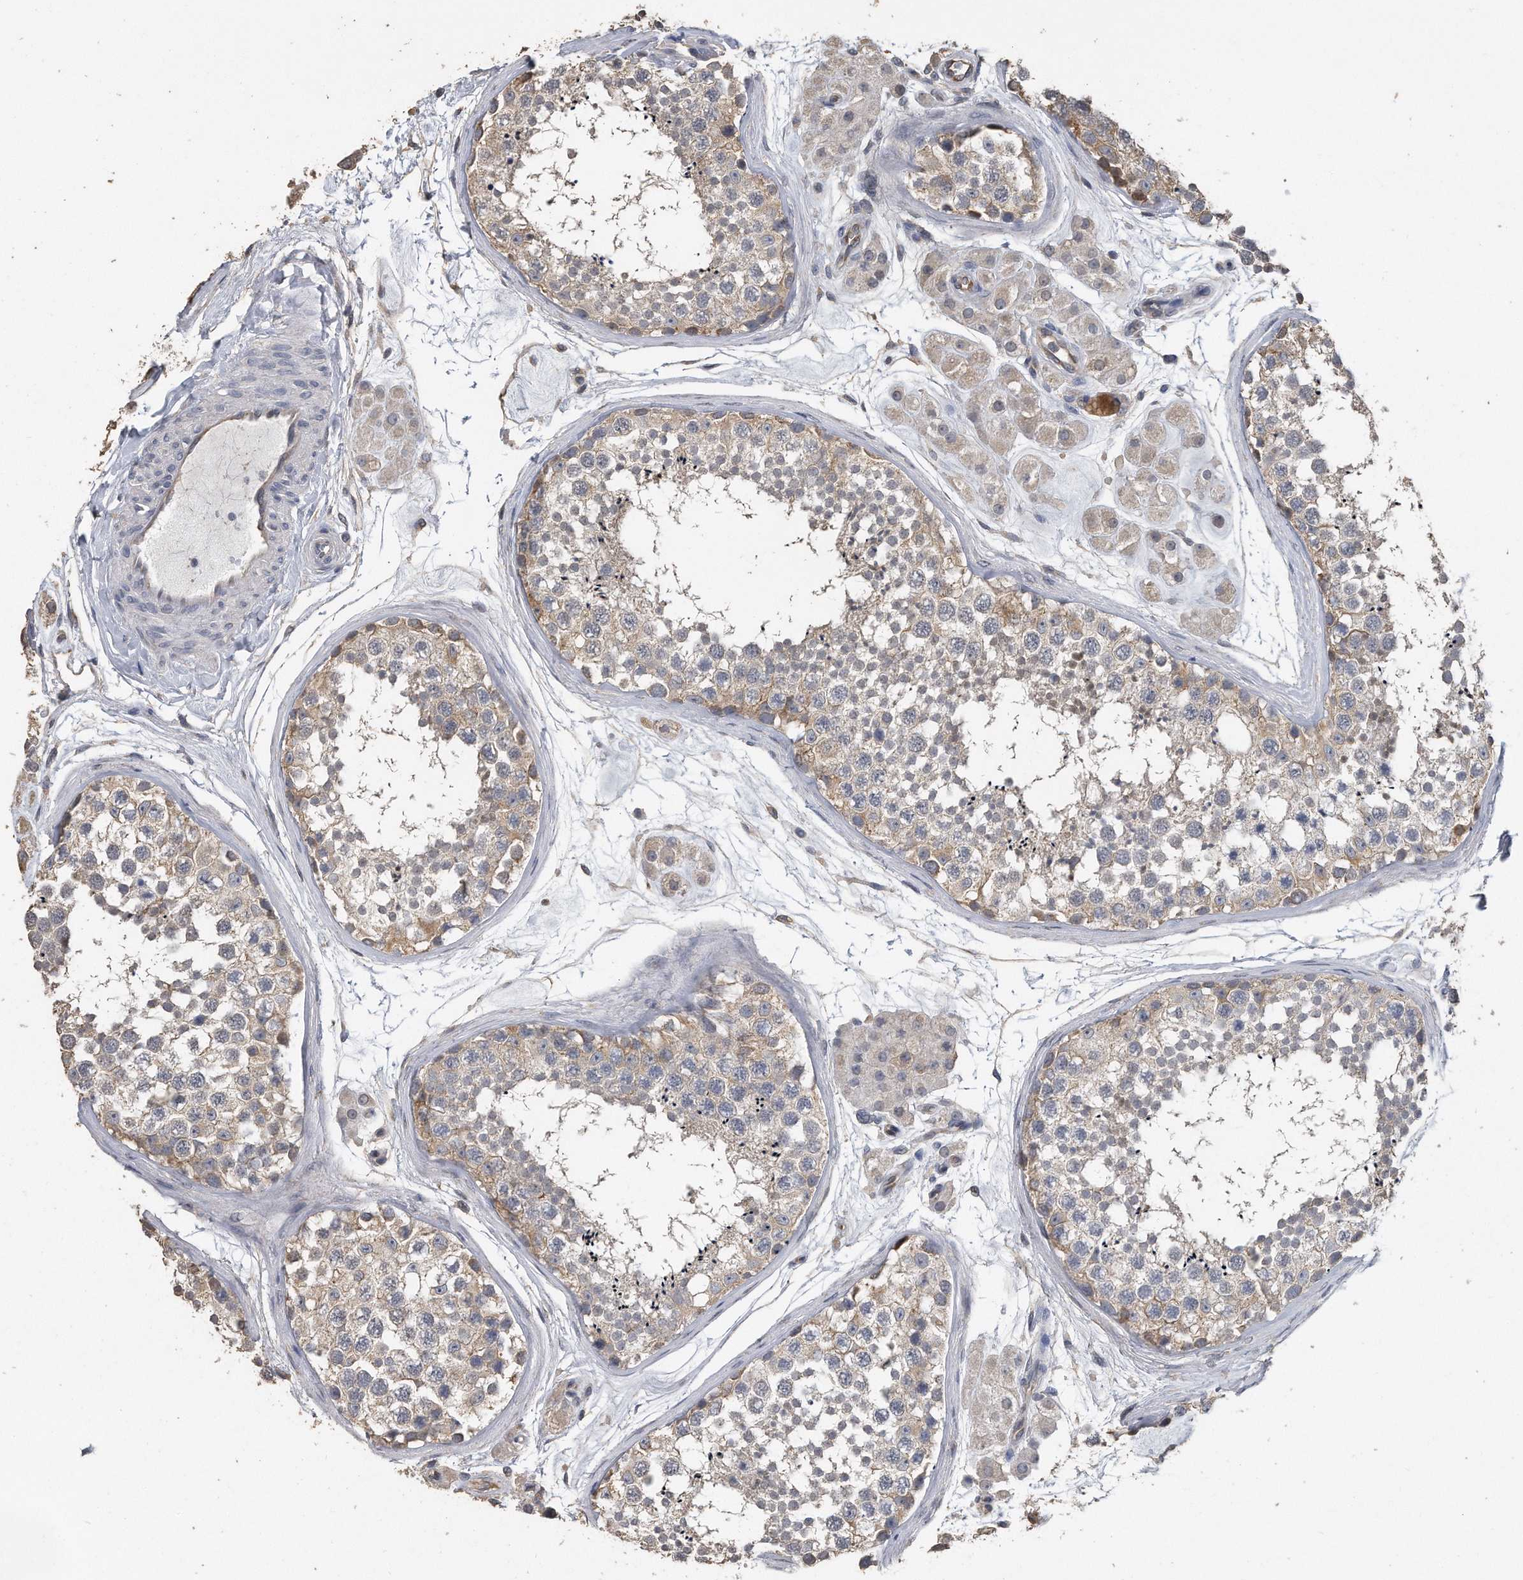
{"staining": {"intensity": "weak", "quantity": "25%-75%", "location": "cytoplasmic/membranous"}, "tissue": "testis", "cell_type": "Cells in seminiferous ducts", "image_type": "normal", "snomed": [{"axis": "morphology", "description": "Normal tissue, NOS"}, {"axis": "topography", "description": "Testis"}], "caption": "Immunohistochemical staining of unremarkable testis shows weak cytoplasmic/membranous protein positivity in about 25%-75% of cells in seminiferous ducts.", "gene": "PCLO", "patient": {"sex": "male", "age": 56}}